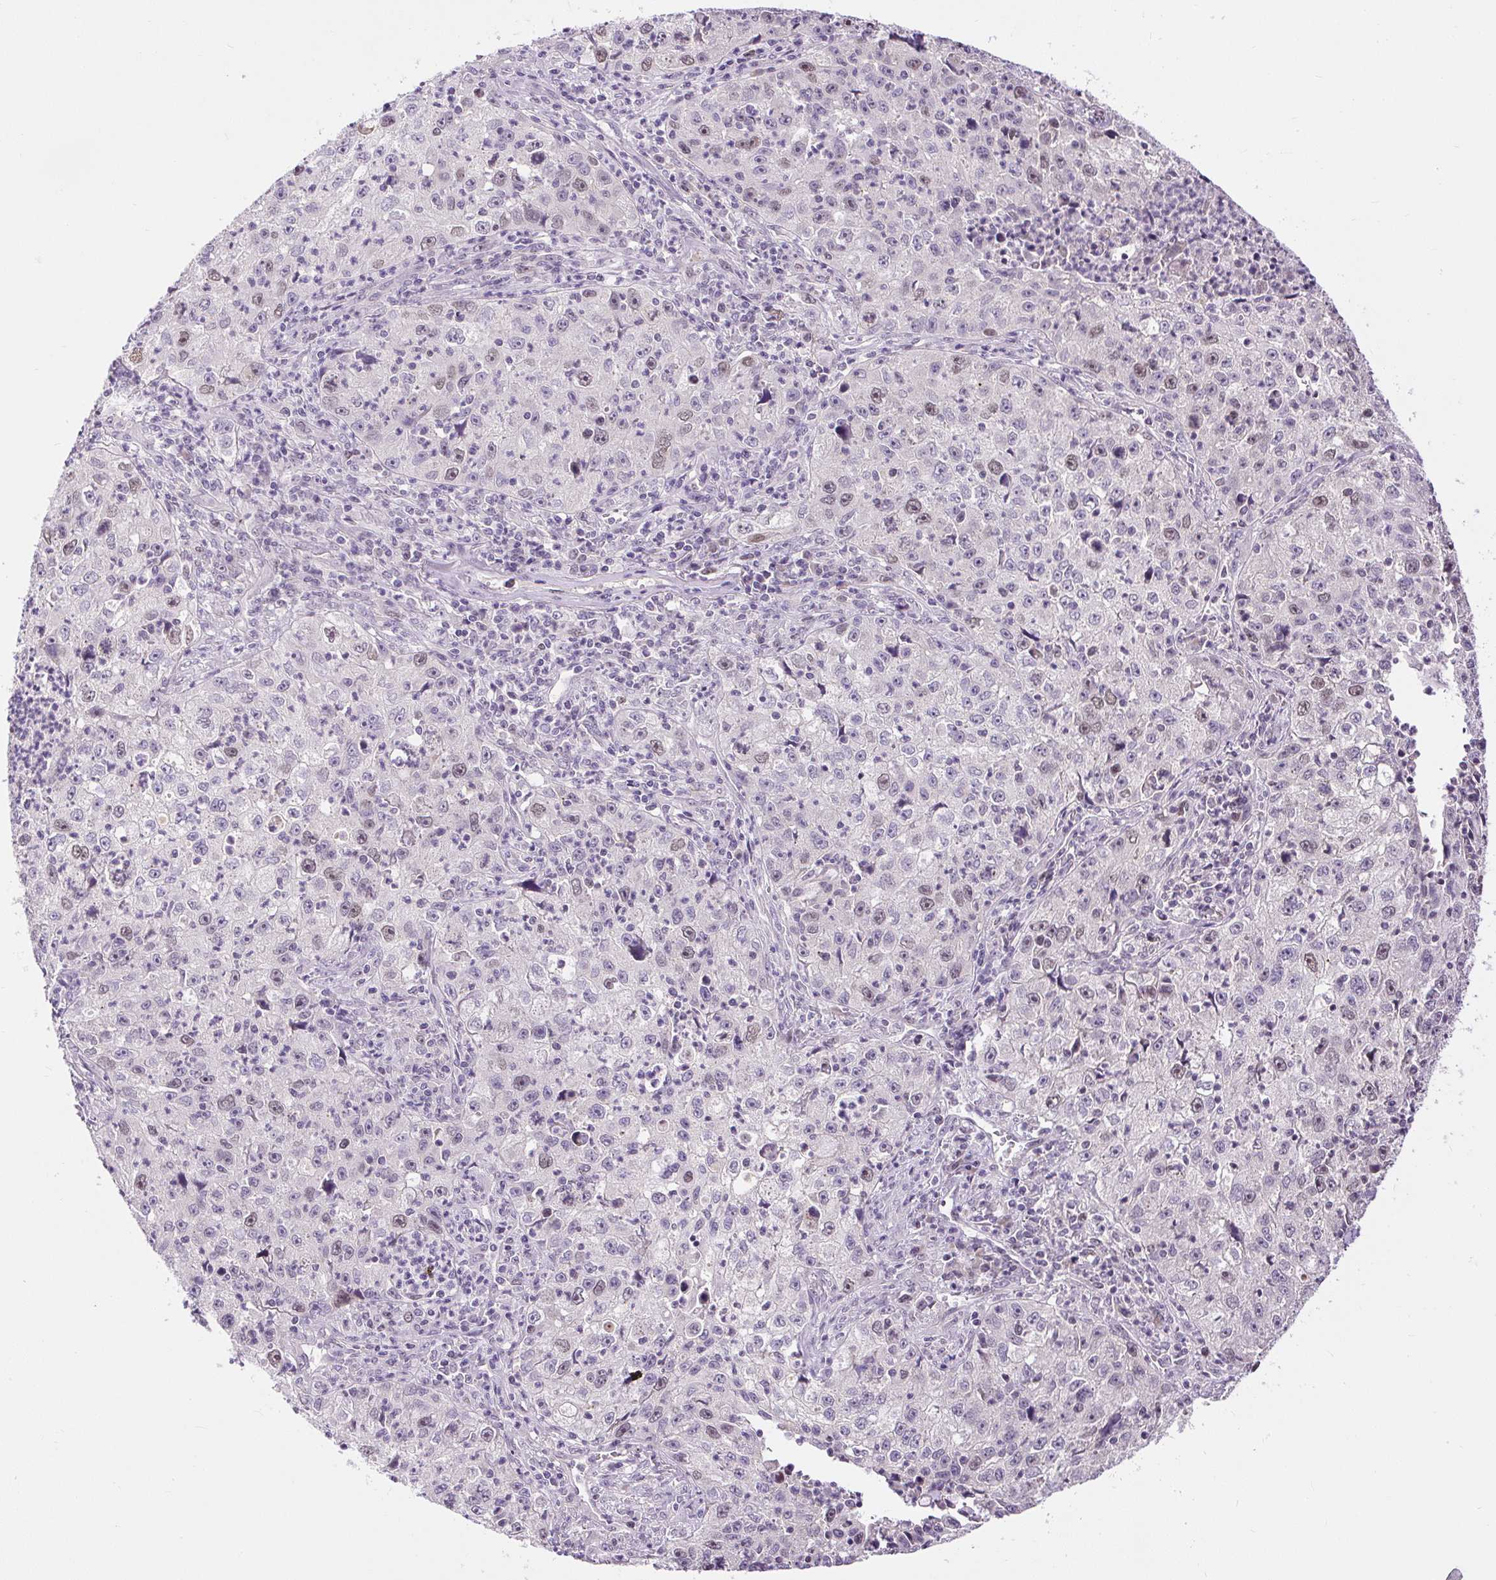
{"staining": {"intensity": "weak", "quantity": "25%-75%", "location": "nuclear"}, "tissue": "lung cancer", "cell_type": "Tumor cells", "image_type": "cancer", "snomed": [{"axis": "morphology", "description": "Squamous cell carcinoma, NOS"}, {"axis": "topography", "description": "Lung"}], "caption": "This photomicrograph demonstrates IHC staining of lung squamous cell carcinoma, with low weak nuclear staining in approximately 25%-75% of tumor cells.", "gene": "RACGAP1", "patient": {"sex": "male", "age": 71}}